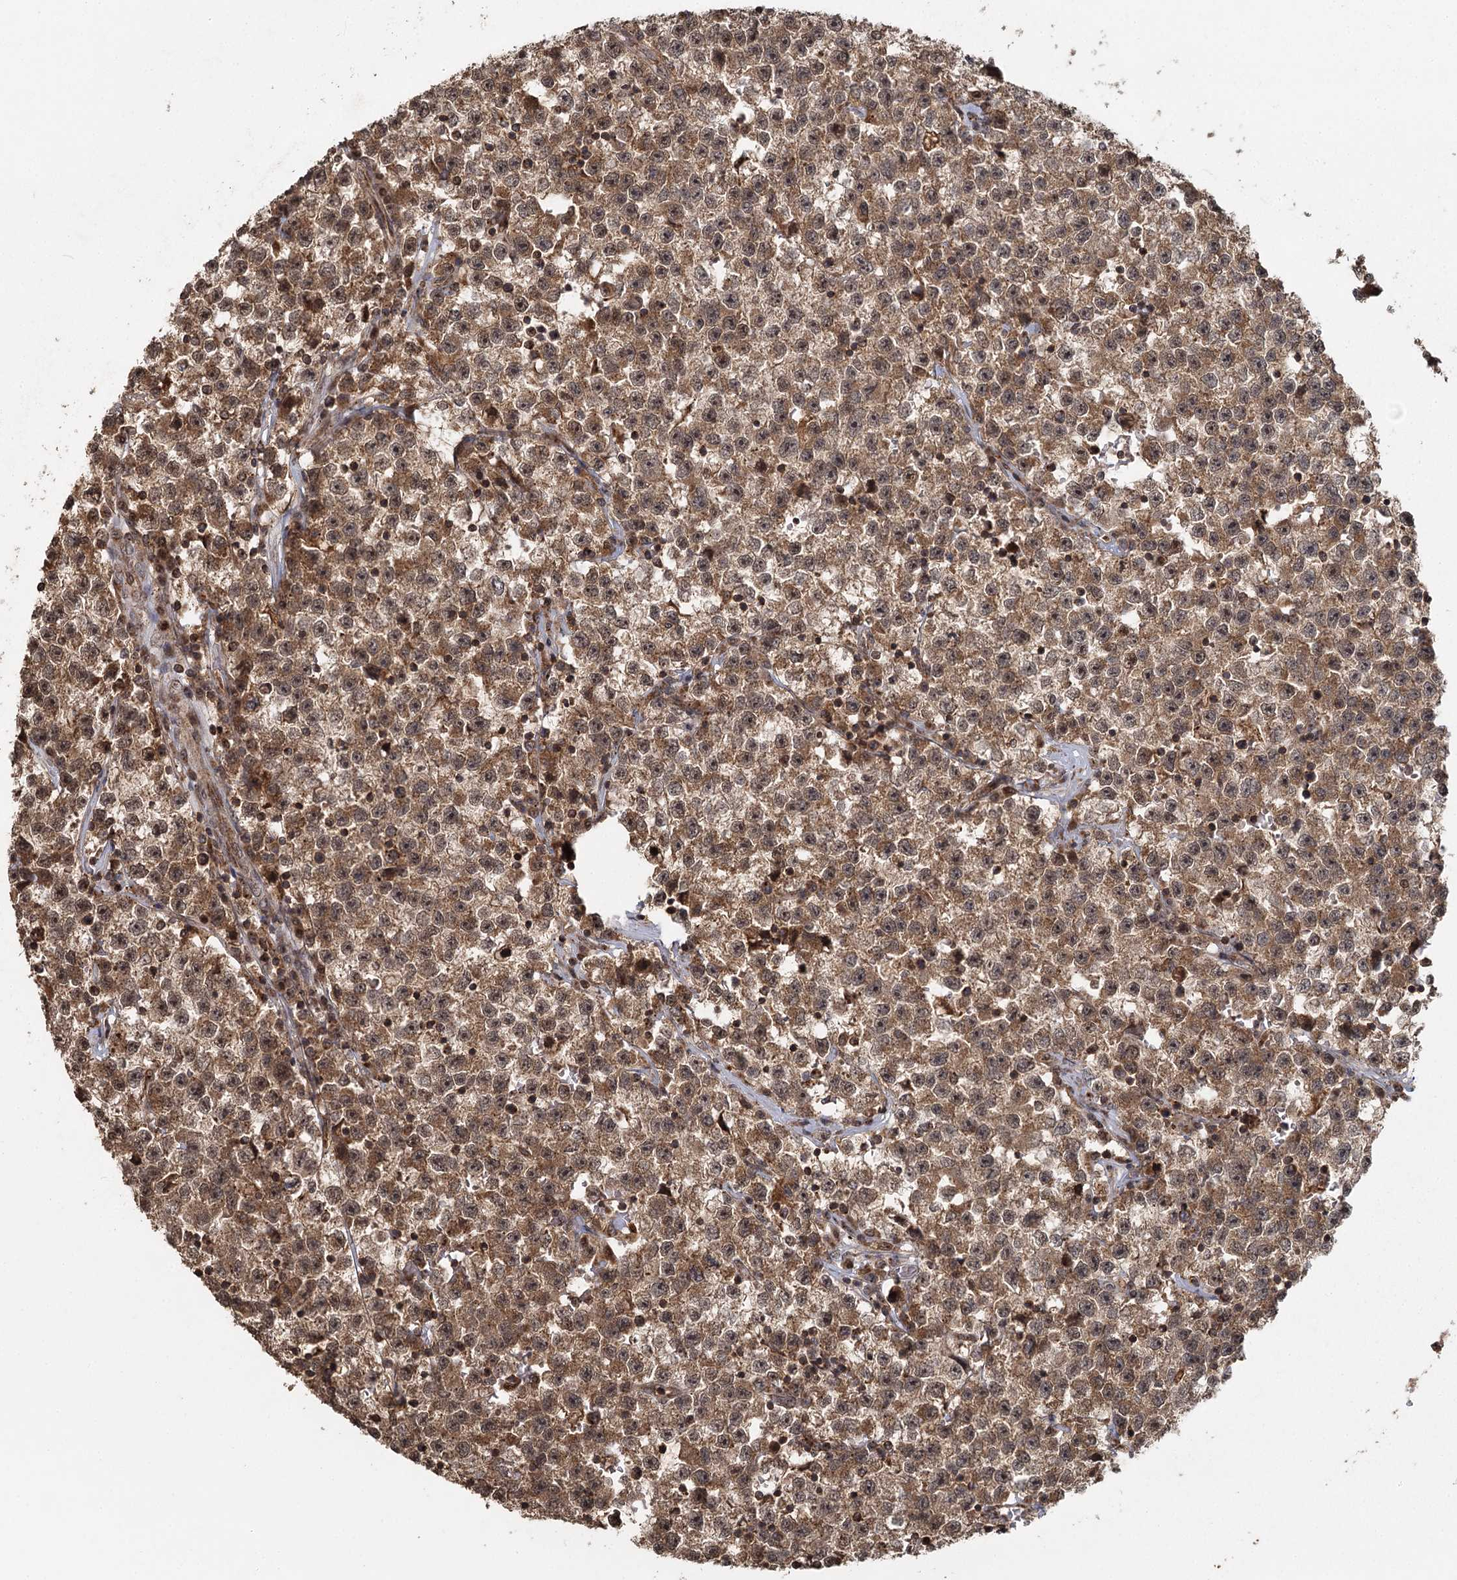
{"staining": {"intensity": "moderate", "quantity": ">75%", "location": "cytoplasmic/membranous"}, "tissue": "testis cancer", "cell_type": "Tumor cells", "image_type": "cancer", "snomed": [{"axis": "morphology", "description": "Seminoma, NOS"}, {"axis": "topography", "description": "Testis"}], "caption": "Immunohistochemistry (DAB) staining of human testis cancer exhibits moderate cytoplasmic/membranous protein staining in approximately >75% of tumor cells. The staining is performed using DAB brown chromogen to label protein expression. The nuclei are counter-stained blue using hematoxylin.", "gene": "MICU1", "patient": {"sex": "male", "age": 22}}